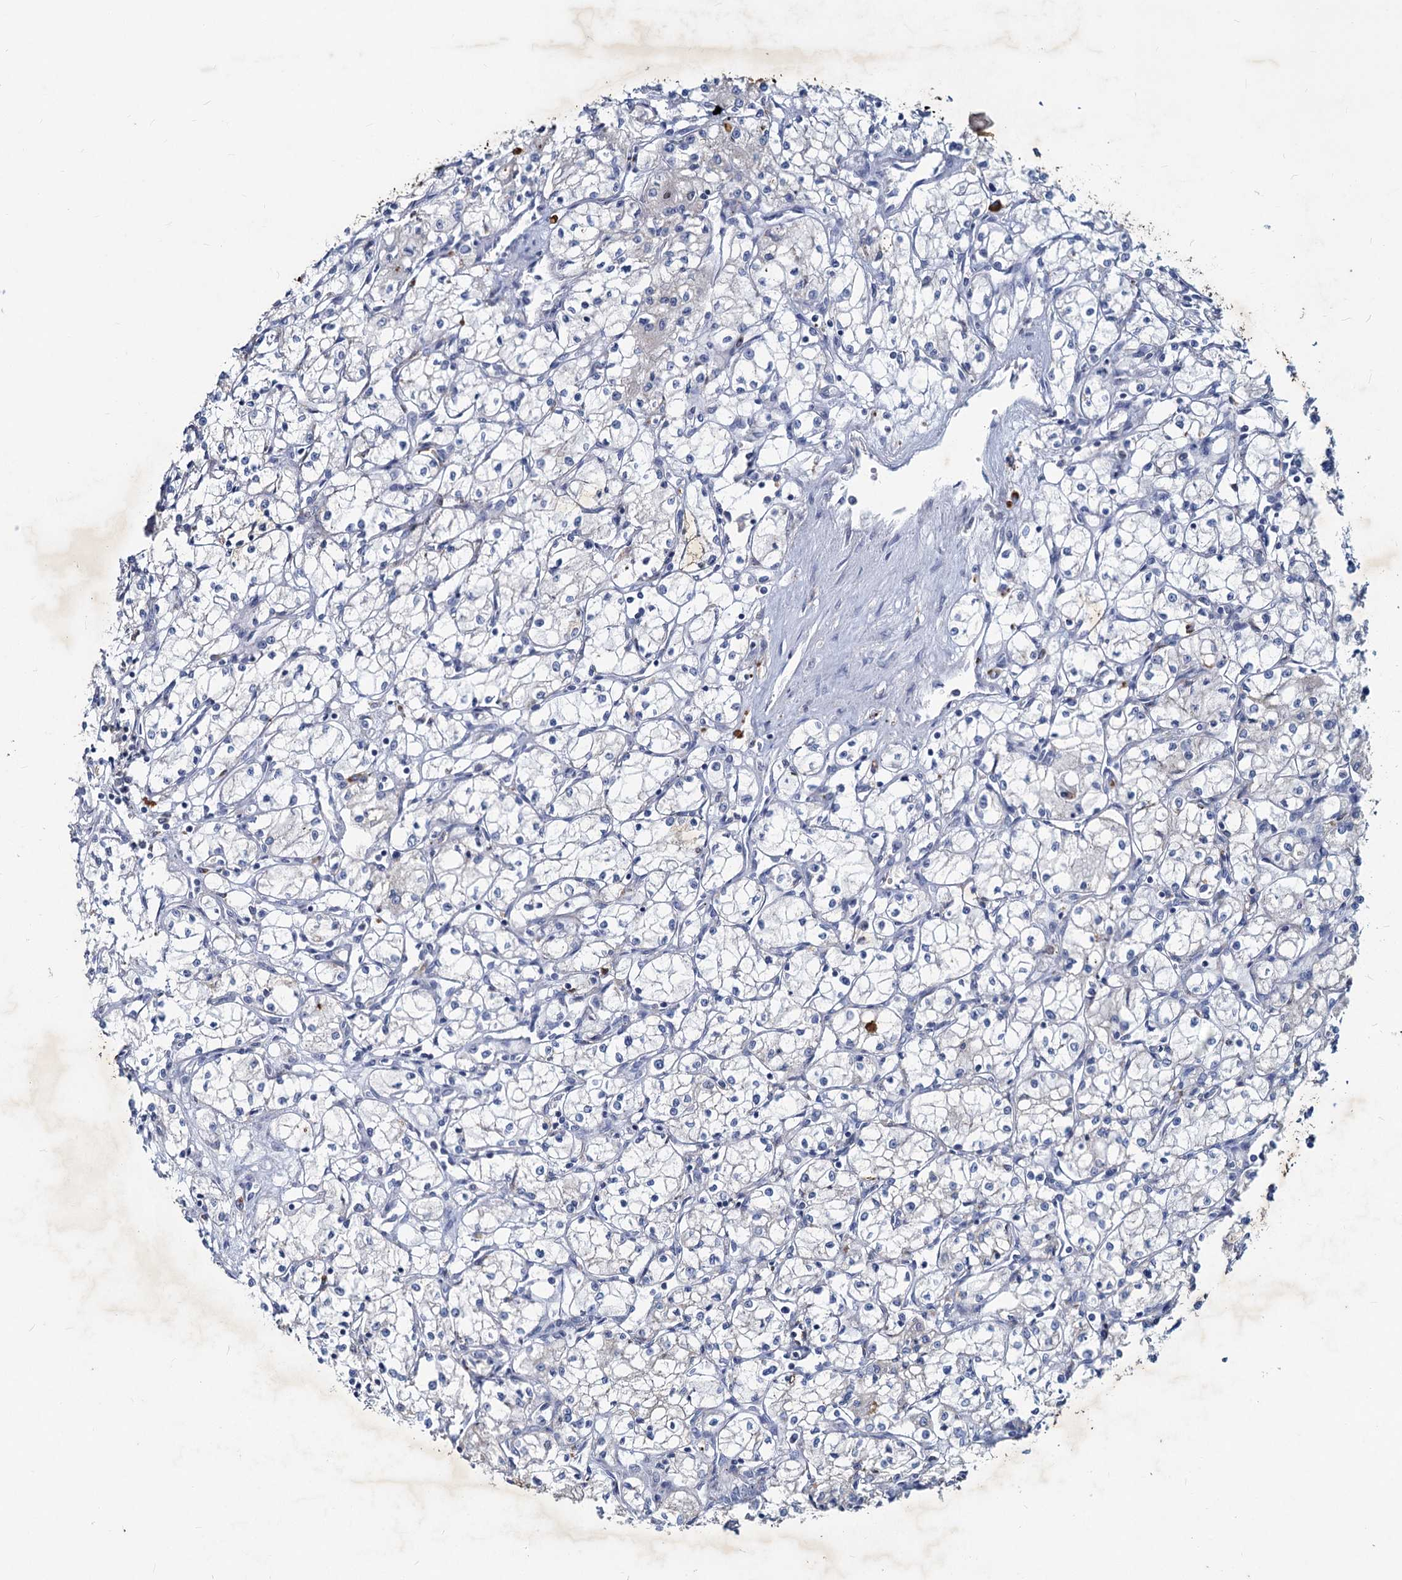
{"staining": {"intensity": "negative", "quantity": "none", "location": "none"}, "tissue": "renal cancer", "cell_type": "Tumor cells", "image_type": "cancer", "snomed": [{"axis": "morphology", "description": "Adenocarcinoma, NOS"}, {"axis": "topography", "description": "Kidney"}], "caption": "An image of adenocarcinoma (renal) stained for a protein reveals no brown staining in tumor cells.", "gene": "TMX2", "patient": {"sex": "male", "age": 59}}